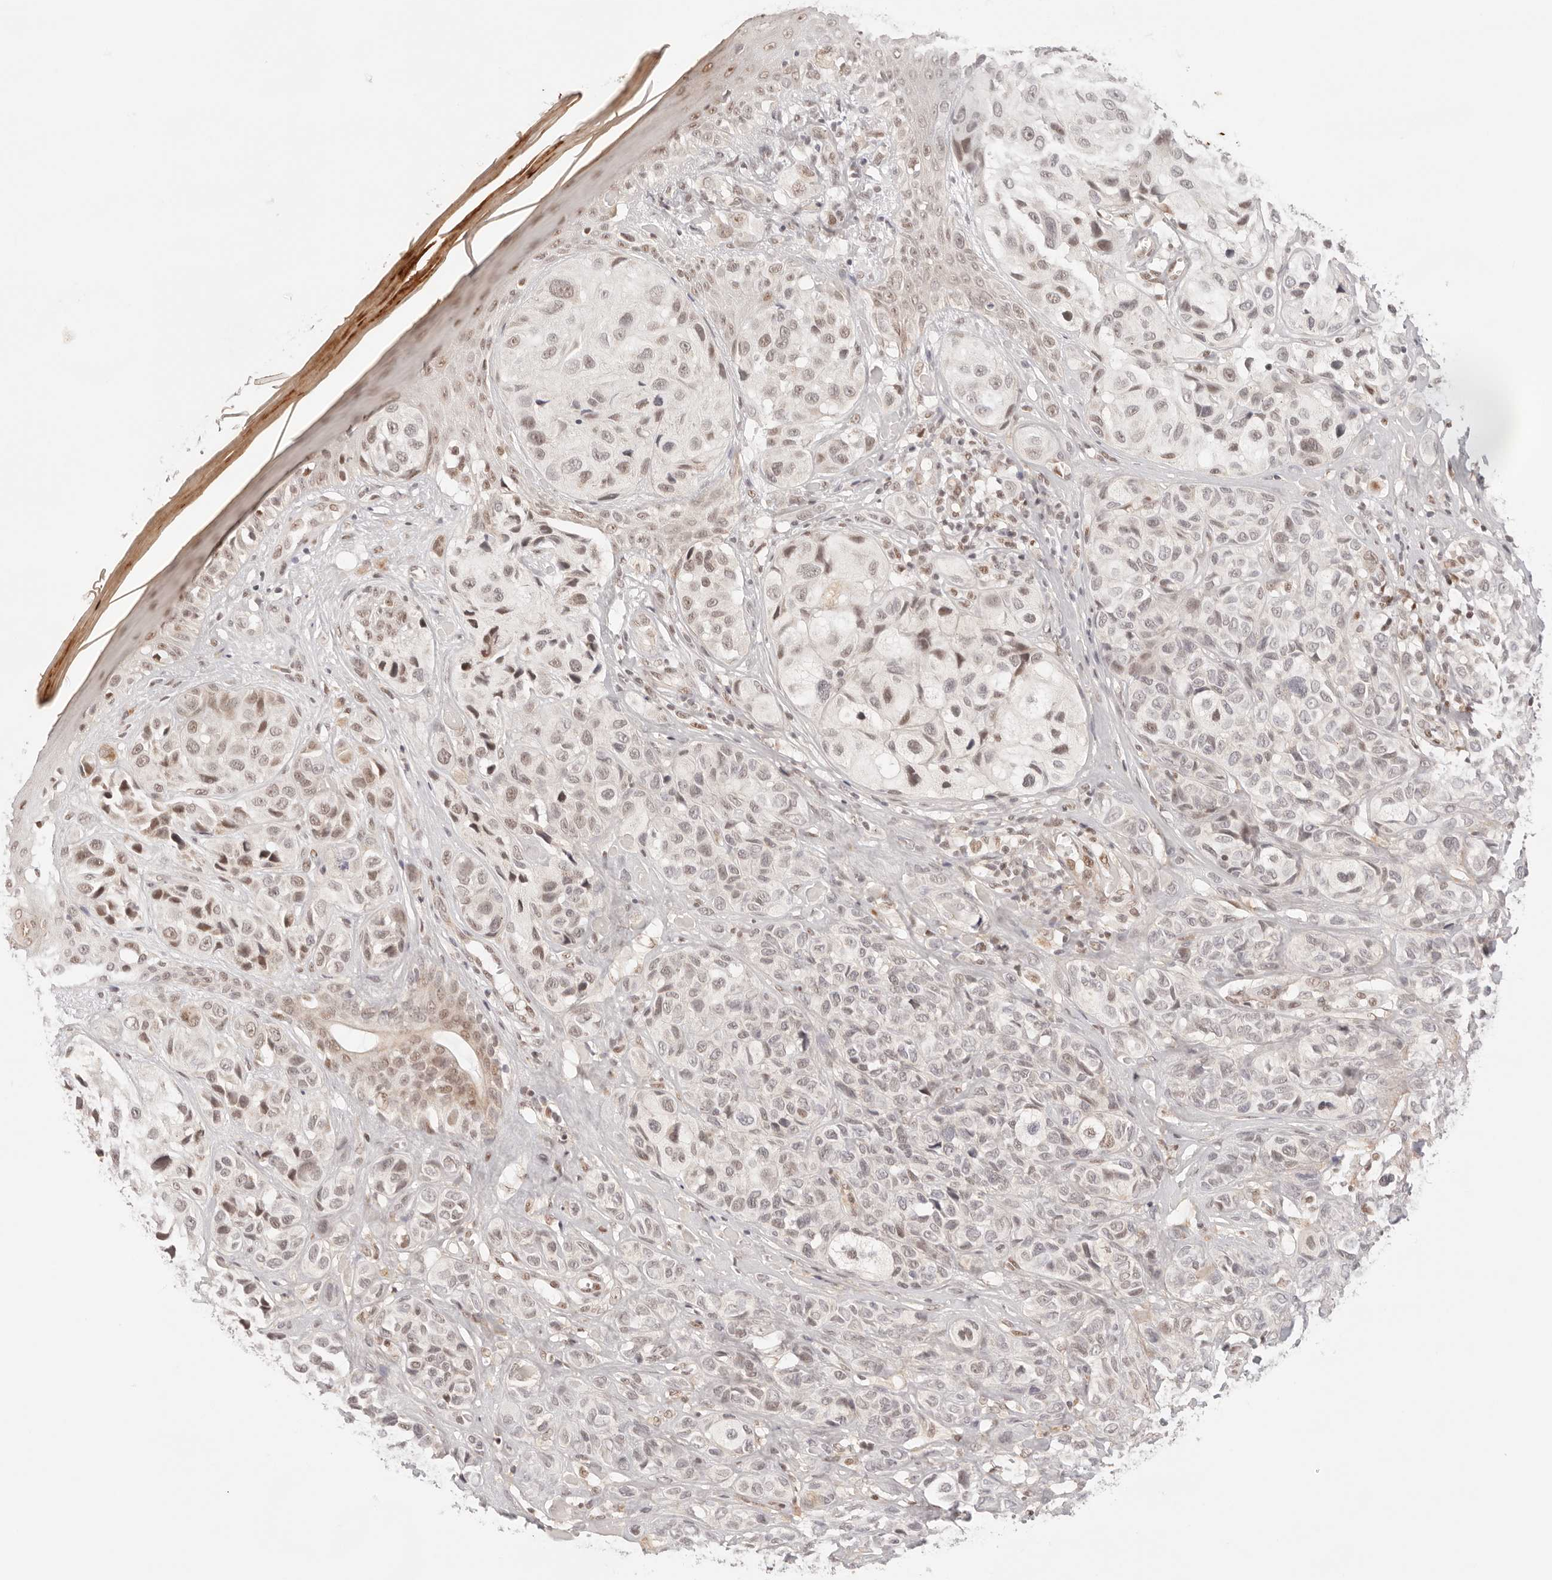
{"staining": {"intensity": "moderate", "quantity": "<25%", "location": "nuclear"}, "tissue": "melanoma", "cell_type": "Tumor cells", "image_type": "cancer", "snomed": [{"axis": "morphology", "description": "Malignant melanoma, NOS"}, {"axis": "topography", "description": "Skin"}], "caption": "Immunohistochemical staining of melanoma displays low levels of moderate nuclear protein positivity in approximately <25% of tumor cells. (Brightfield microscopy of DAB IHC at high magnification).", "gene": "GTF2E2", "patient": {"sex": "female", "age": 58}}